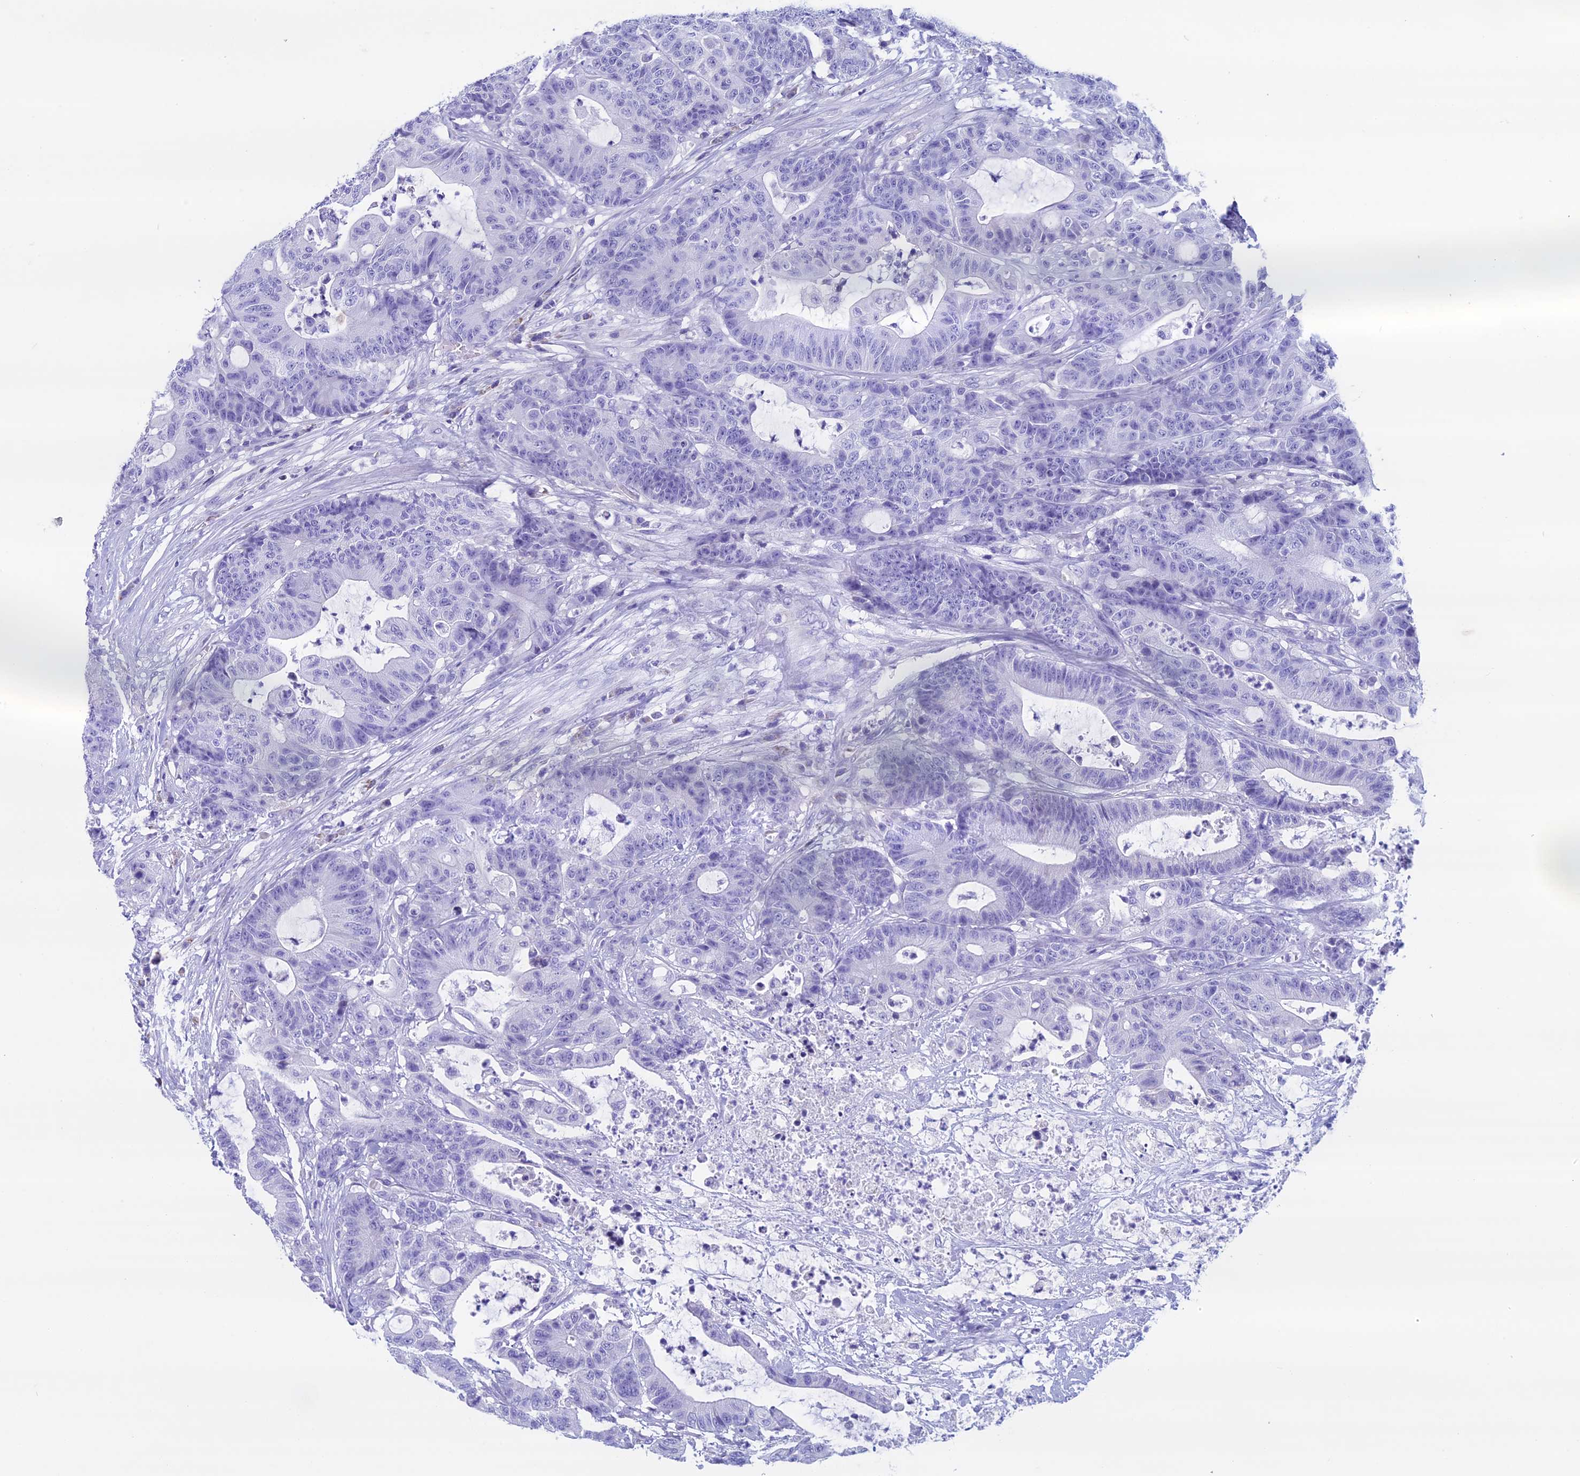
{"staining": {"intensity": "negative", "quantity": "none", "location": "none"}, "tissue": "colorectal cancer", "cell_type": "Tumor cells", "image_type": "cancer", "snomed": [{"axis": "morphology", "description": "Adenocarcinoma, NOS"}, {"axis": "topography", "description": "Colon"}], "caption": "An immunohistochemistry (IHC) photomicrograph of adenocarcinoma (colorectal) is shown. There is no staining in tumor cells of adenocarcinoma (colorectal).", "gene": "ZNF563", "patient": {"sex": "female", "age": 84}}